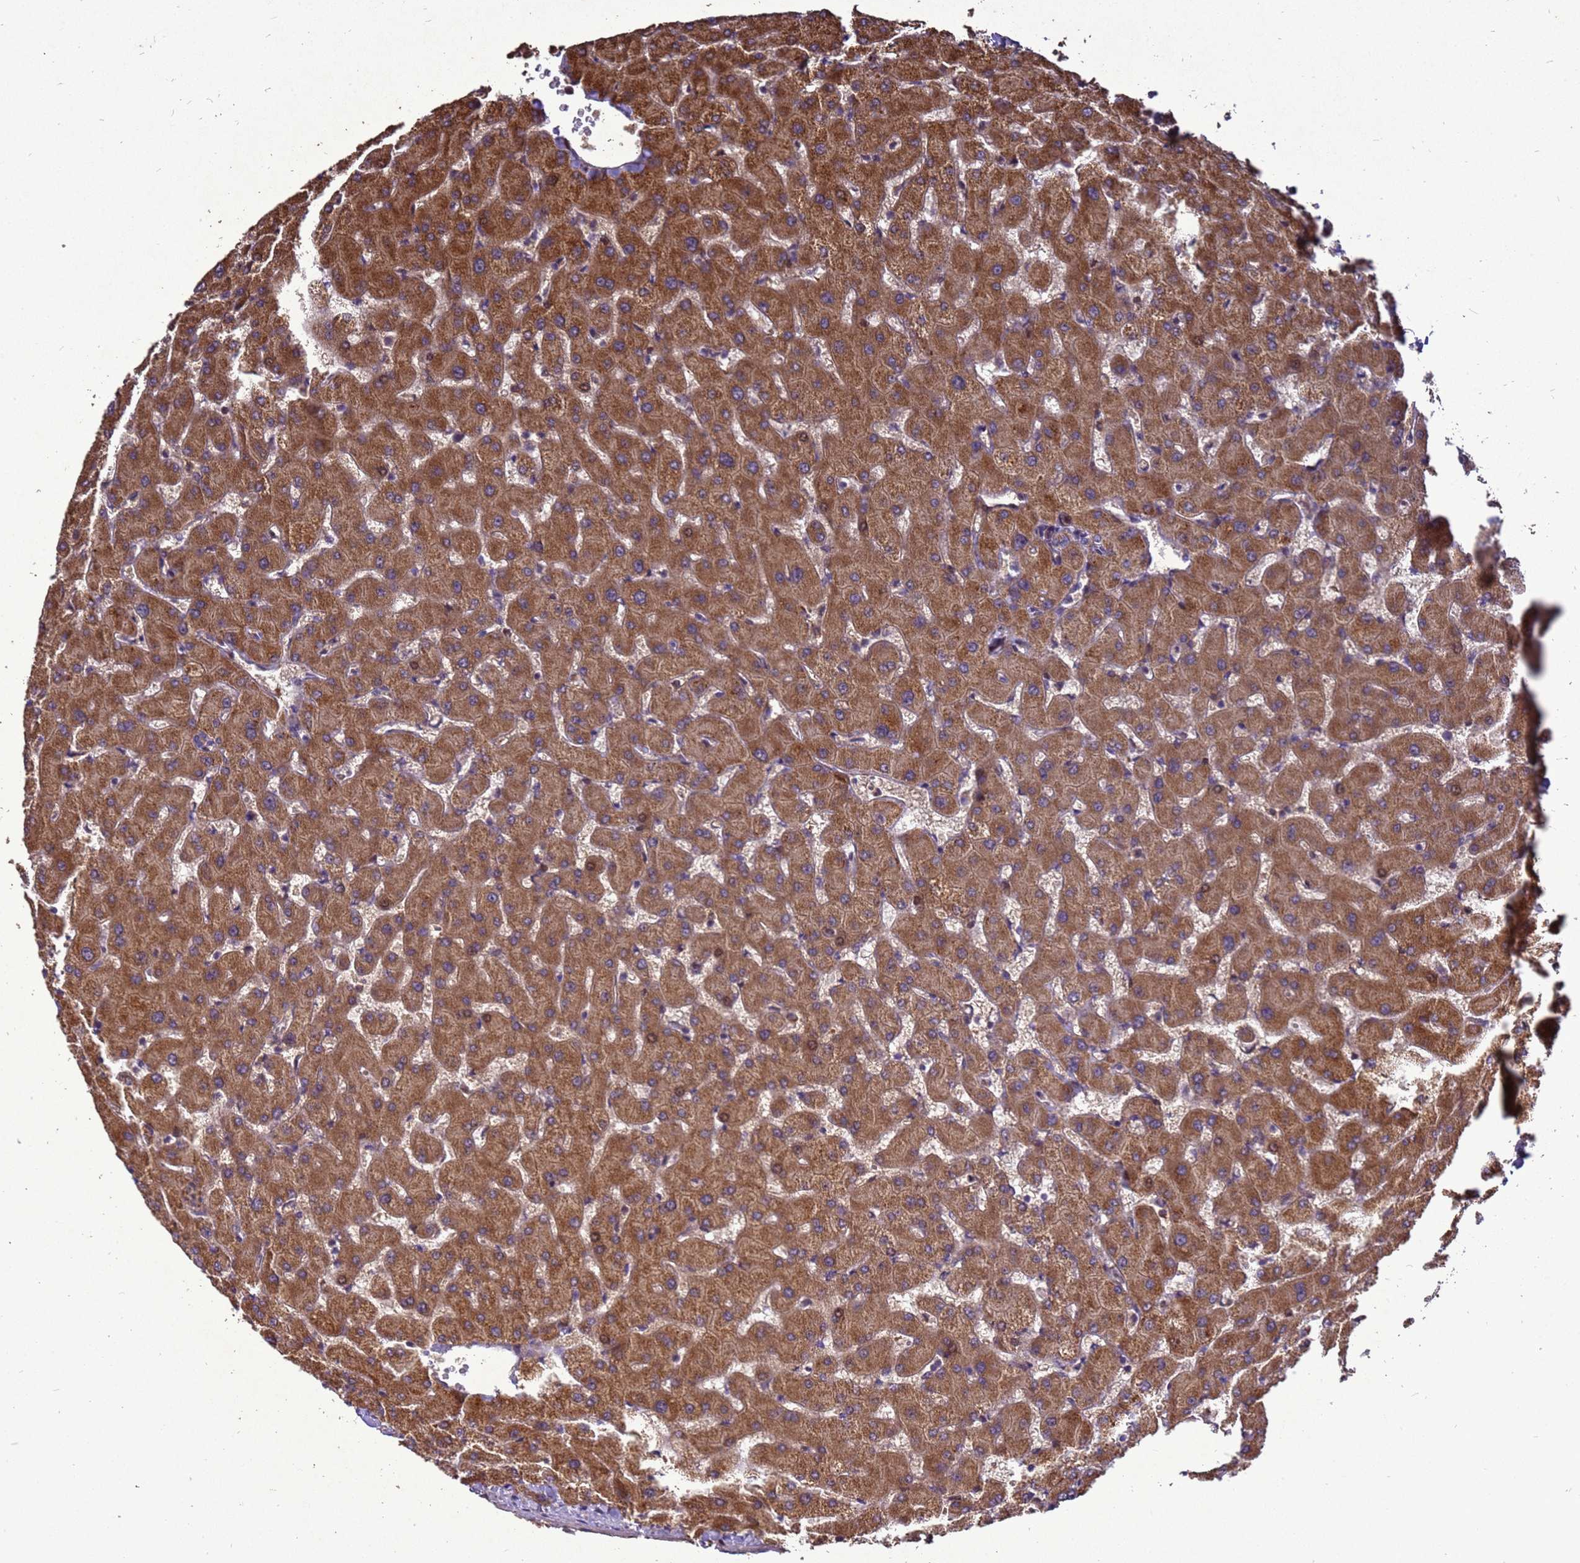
{"staining": {"intensity": "weak", "quantity": ">75%", "location": "cytoplasmic/membranous"}, "tissue": "liver", "cell_type": "Cholangiocytes", "image_type": "normal", "snomed": [{"axis": "morphology", "description": "Normal tissue, NOS"}, {"axis": "topography", "description": "Liver"}], "caption": "Approximately >75% of cholangiocytes in benign liver exhibit weak cytoplasmic/membranous protein staining as visualized by brown immunohistochemical staining.", "gene": "RSPRY1", "patient": {"sex": "female", "age": 63}}